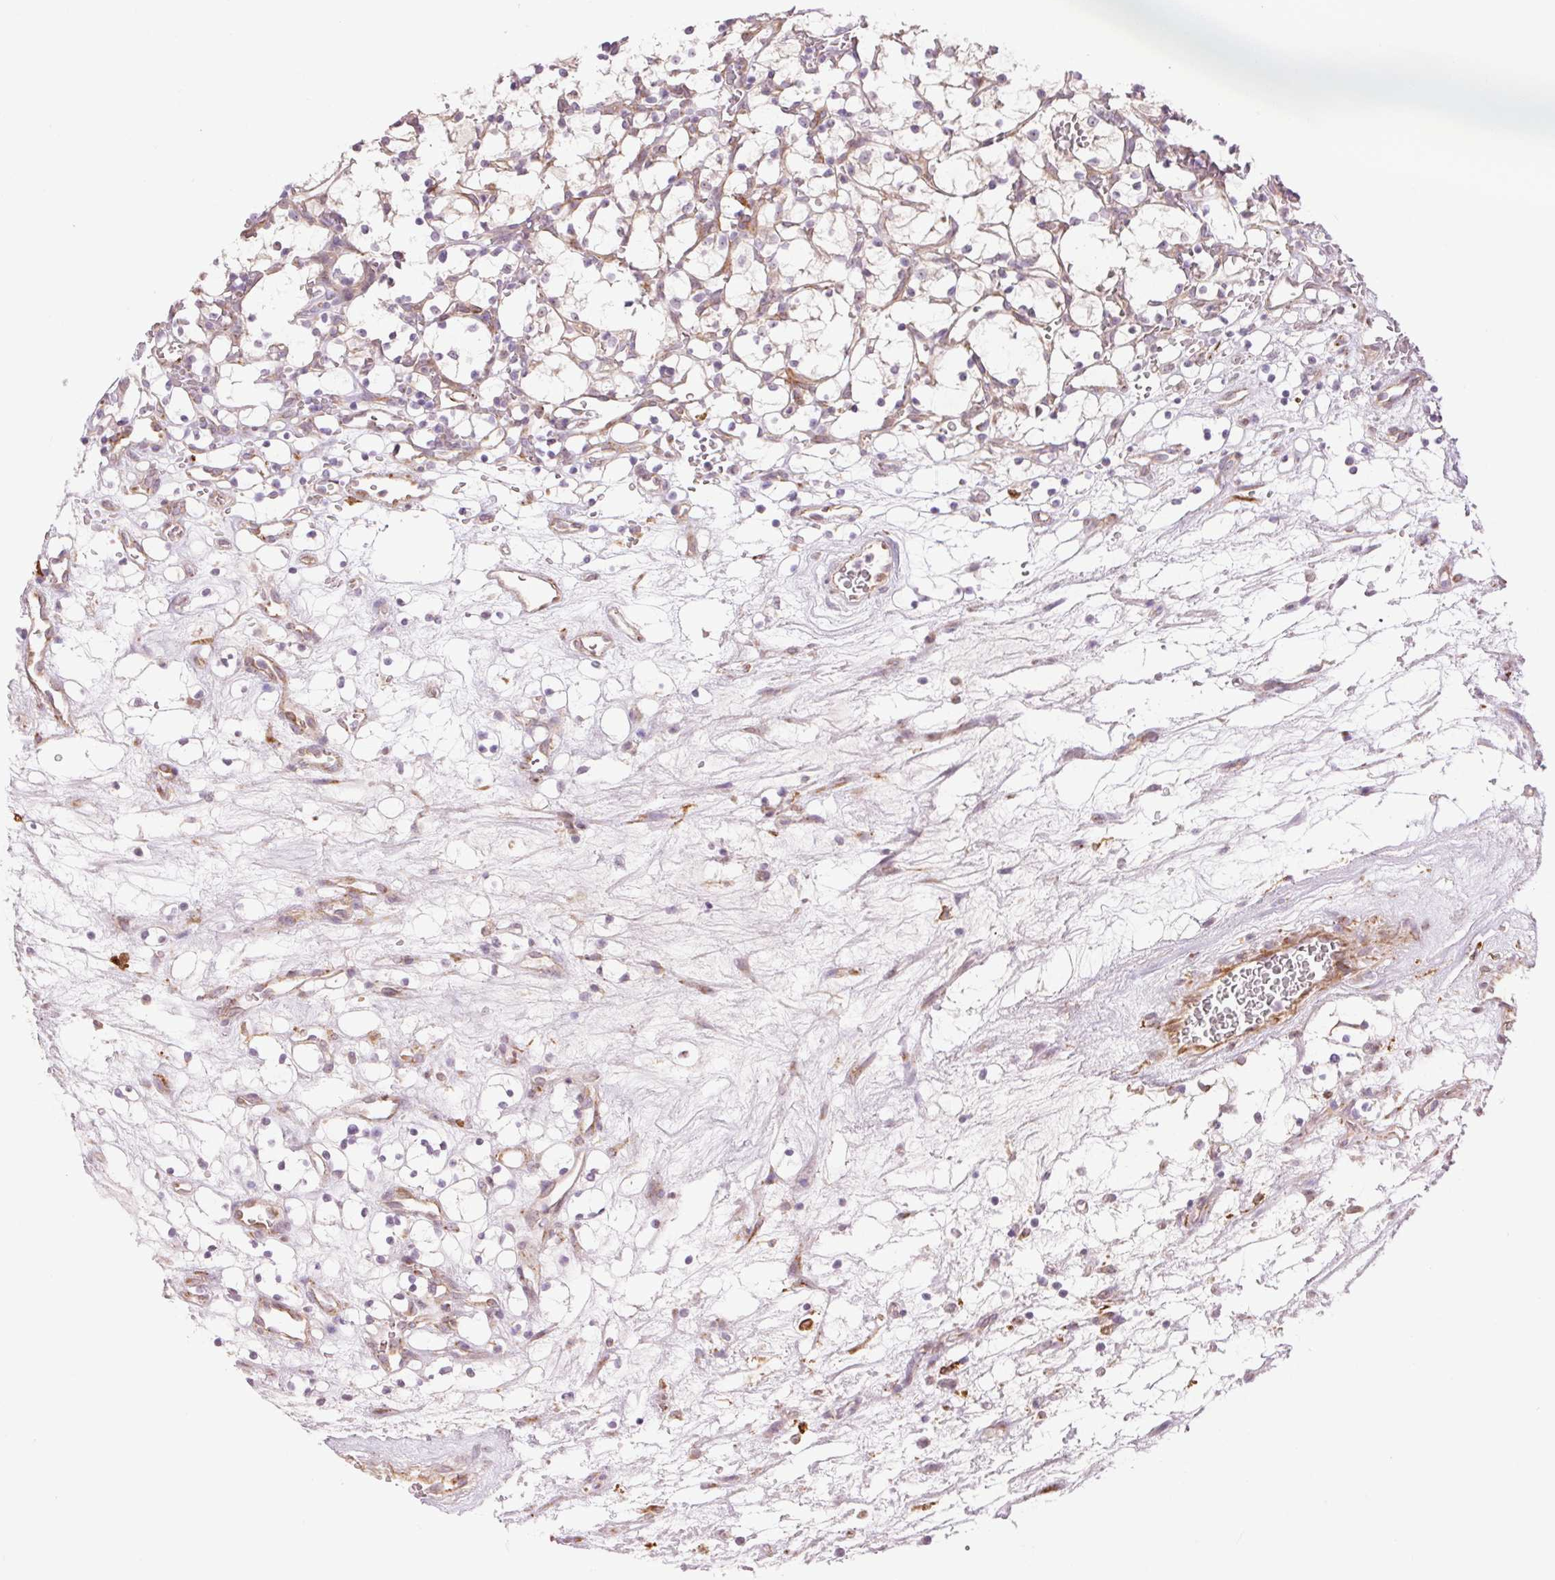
{"staining": {"intensity": "negative", "quantity": "none", "location": "none"}, "tissue": "renal cancer", "cell_type": "Tumor cells", "image_type": "cancer", "snomed": [{"axis": "morphology", "description": "Adenocarcinoma, NOS"}, {"axis": "topography", "description": "Kidney"}], "caption": "Immunohistochemistry photomicrograph of human adenocarcinoma (renal) stained for a protein (brown), which exhibits no positivity in tumor cells.", "gene": "METTL17", "patient": {"sex": "female", "age": 69}}